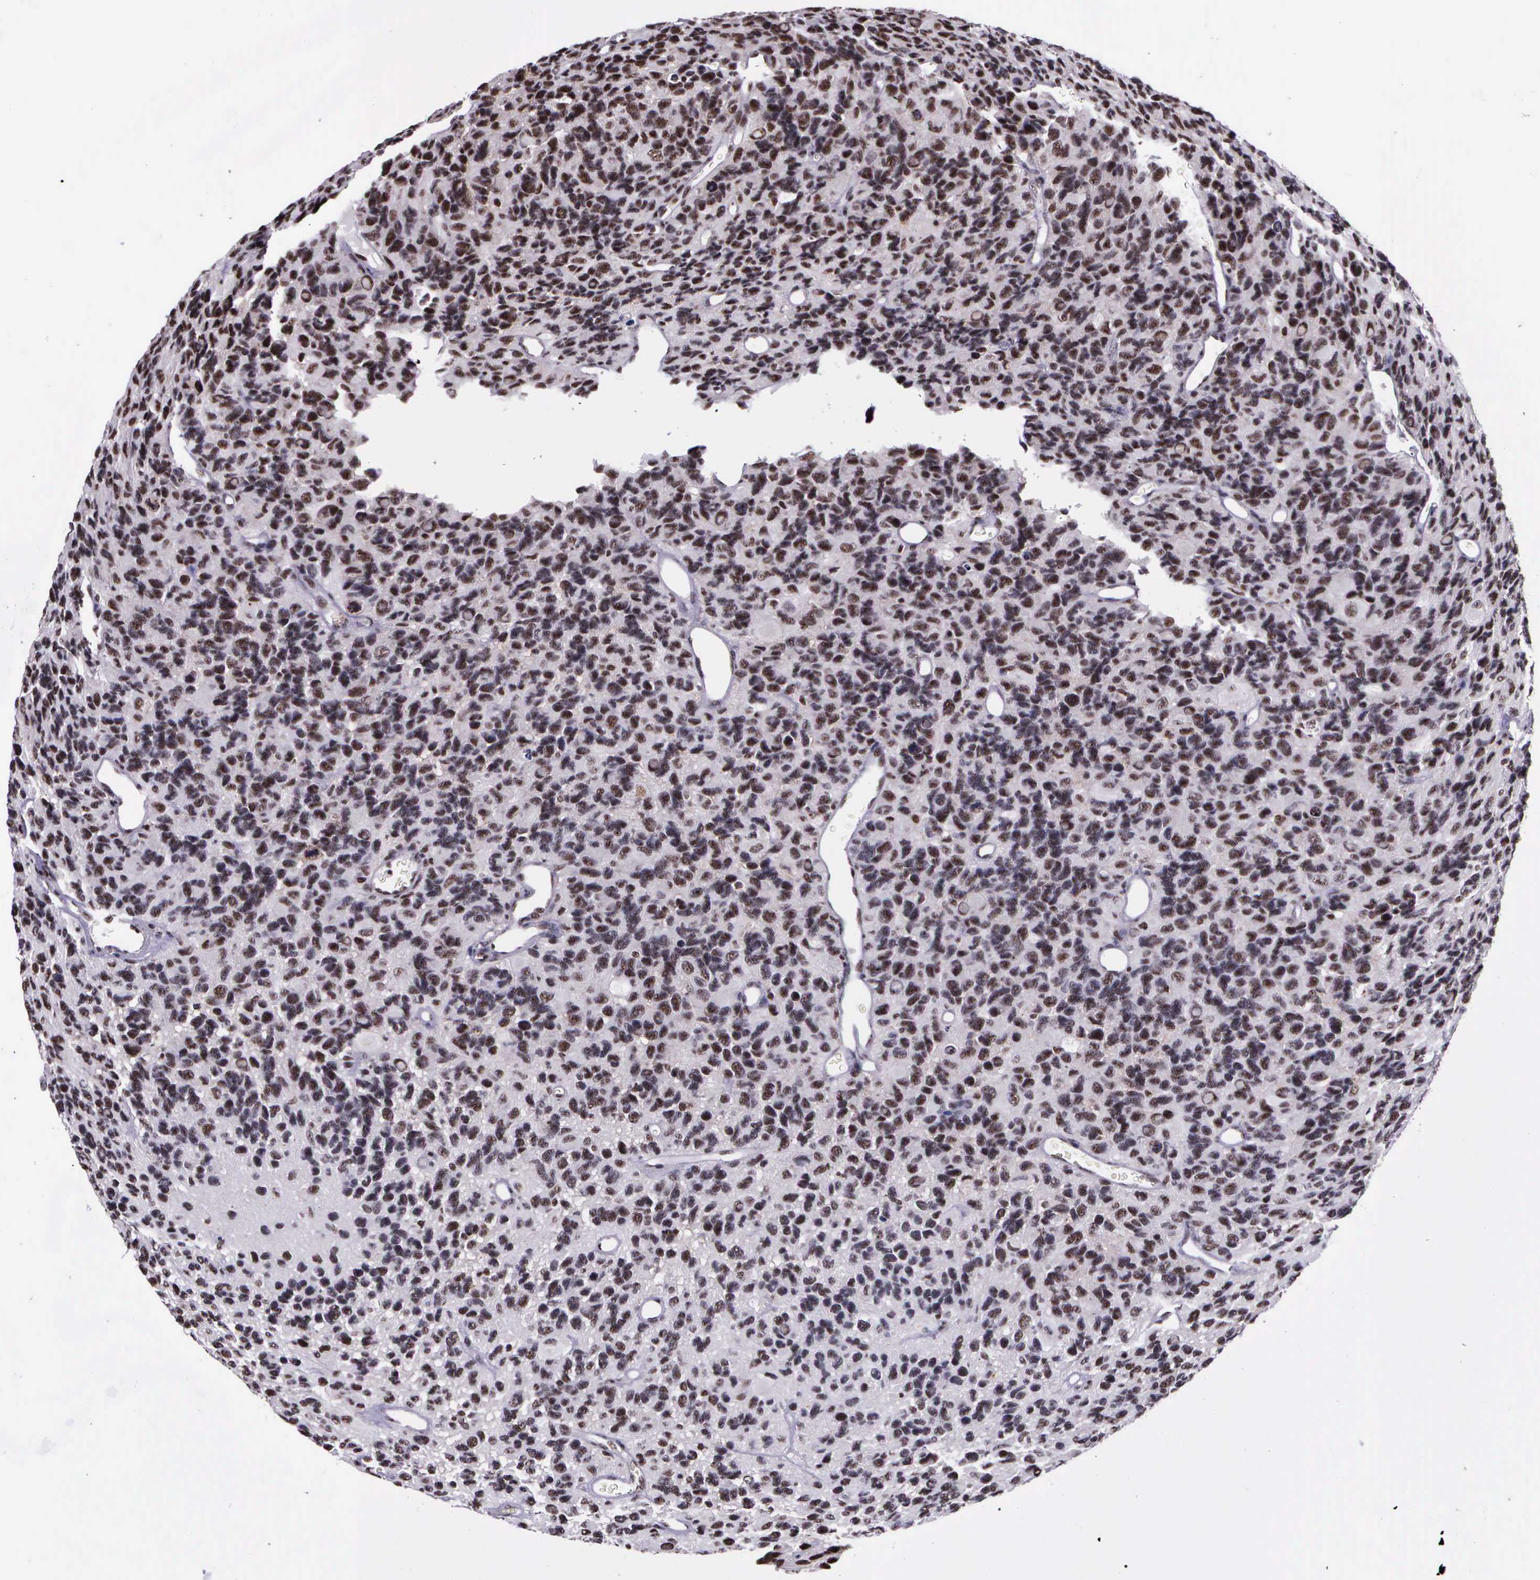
{"staining": {"intensity": "weak", "quantity": ">75%", "location": "nuclear"}, "tissue": "glioma", "cell_type": "Tumor cells", "image_type": "cancer", "snomed": [{"axis": "morphology", "description": "Glioma, malignant, High grade"}, {"axis": "topography", "description": "Brain"}], "caption": "Glioma tissue shows weak nuclear expression in approximately >75% of tumor cells, visualized by immunohistochemistry. The protein is stained brown, and the nuclei are stained in blue (DAB (3,3'-diaminobenzidine) IHC with brightfield microscopy, high magnification).", "gene": "FAM47A", "patient": {"sex": "male", "age": 77}}